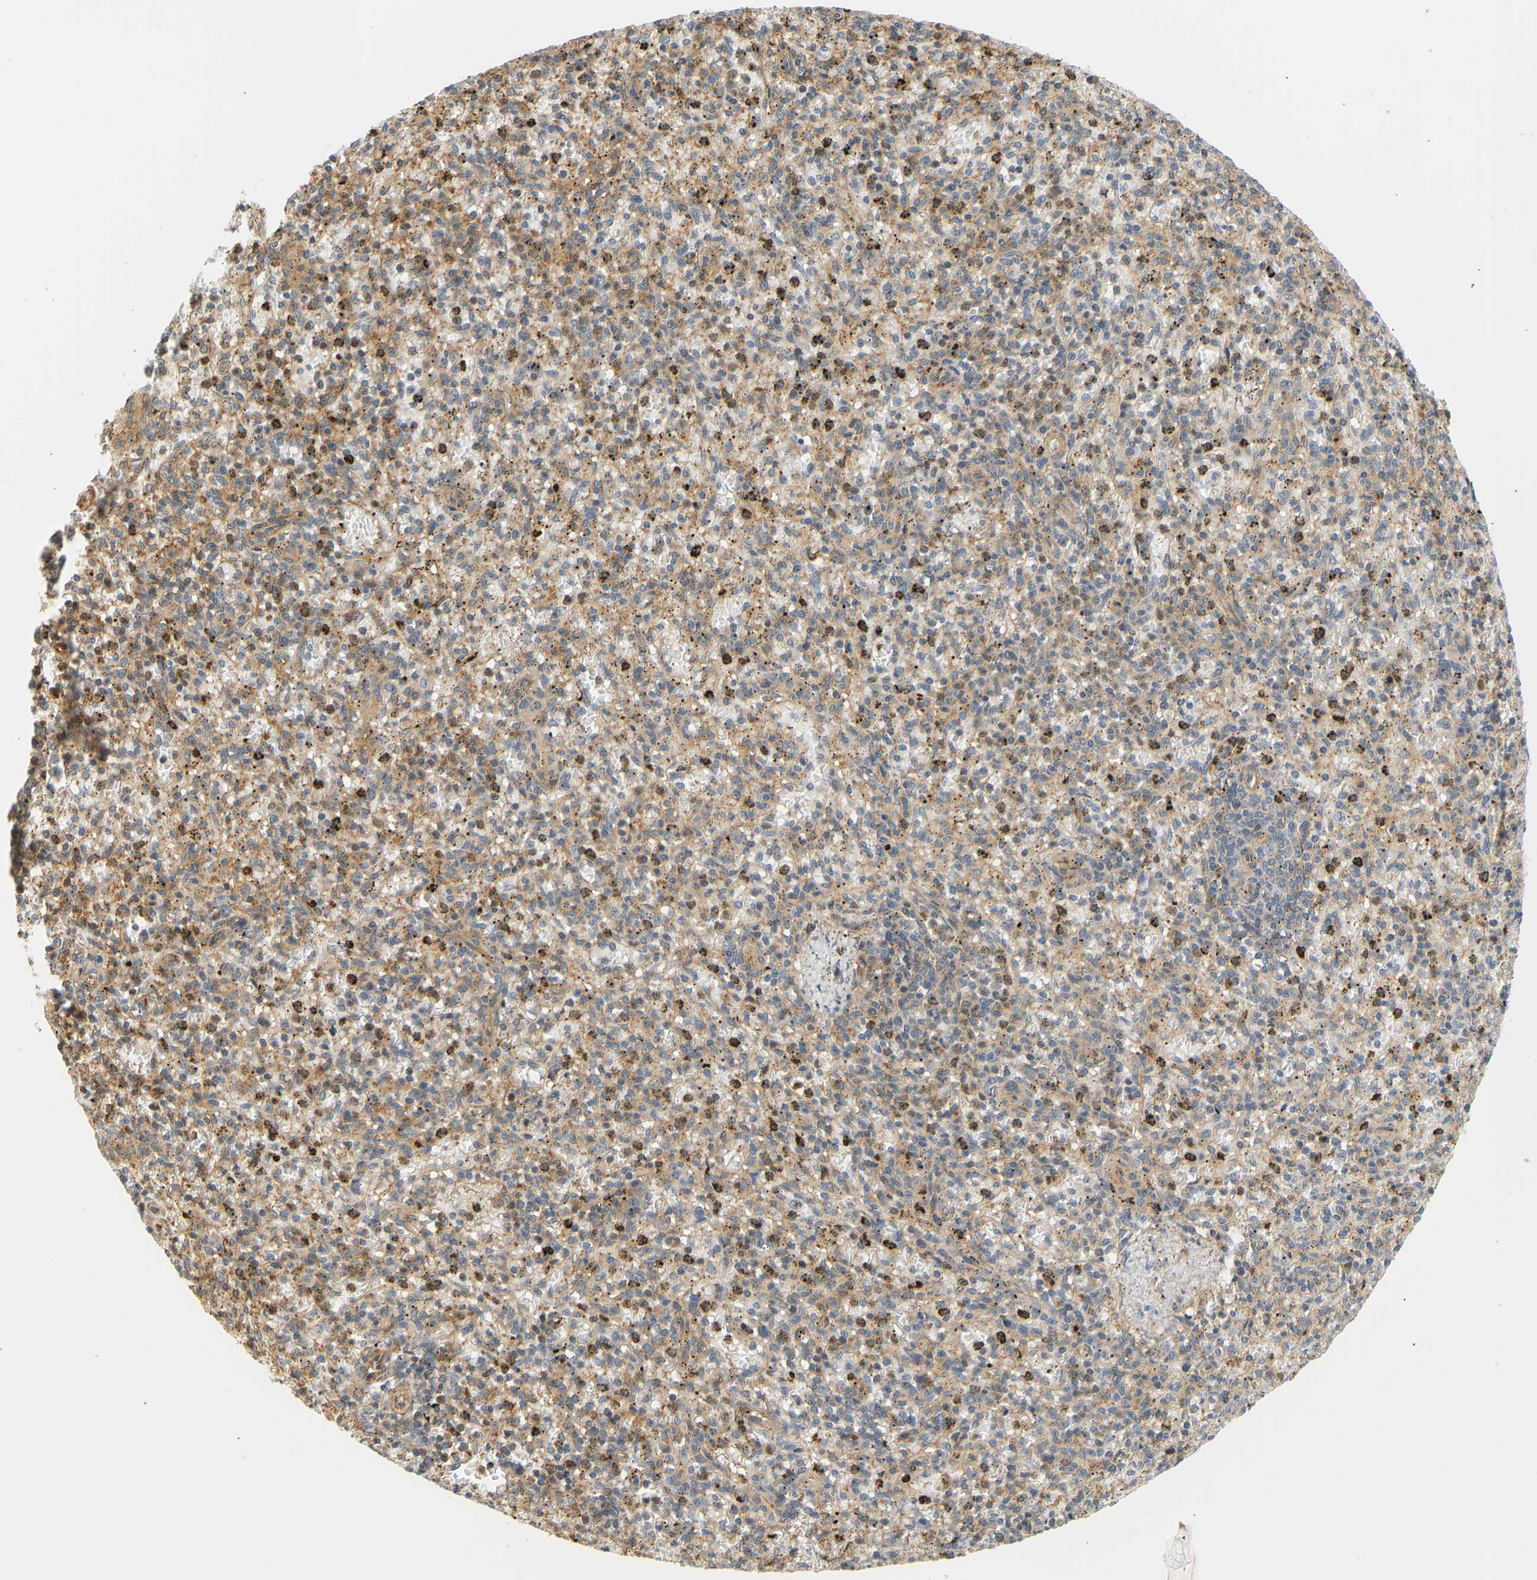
{"staining": {"intensity": "weak", "quantity": "25%-75%", "location": "cytoplasmic/membranous"}, "tissue": "spleen", "cell_type": "Cells in red pulp", "image_type": "normal", "snomed": [{"axis": "morphology", "description": "Normal tissue, NOS"}, {"axis": "topography", "description": "Spleen"}], "caption": "Immunohistochemical staining of benign human spleen demonstrates weak cytoplasmic/membranous protein positivity in about 25%-75% of cells in red pulp. (DAB IHC, brown staining for protein, blue staining for nuclei).", "gene": "CEP57", "patient": {"sex": "male", "age": 72}}